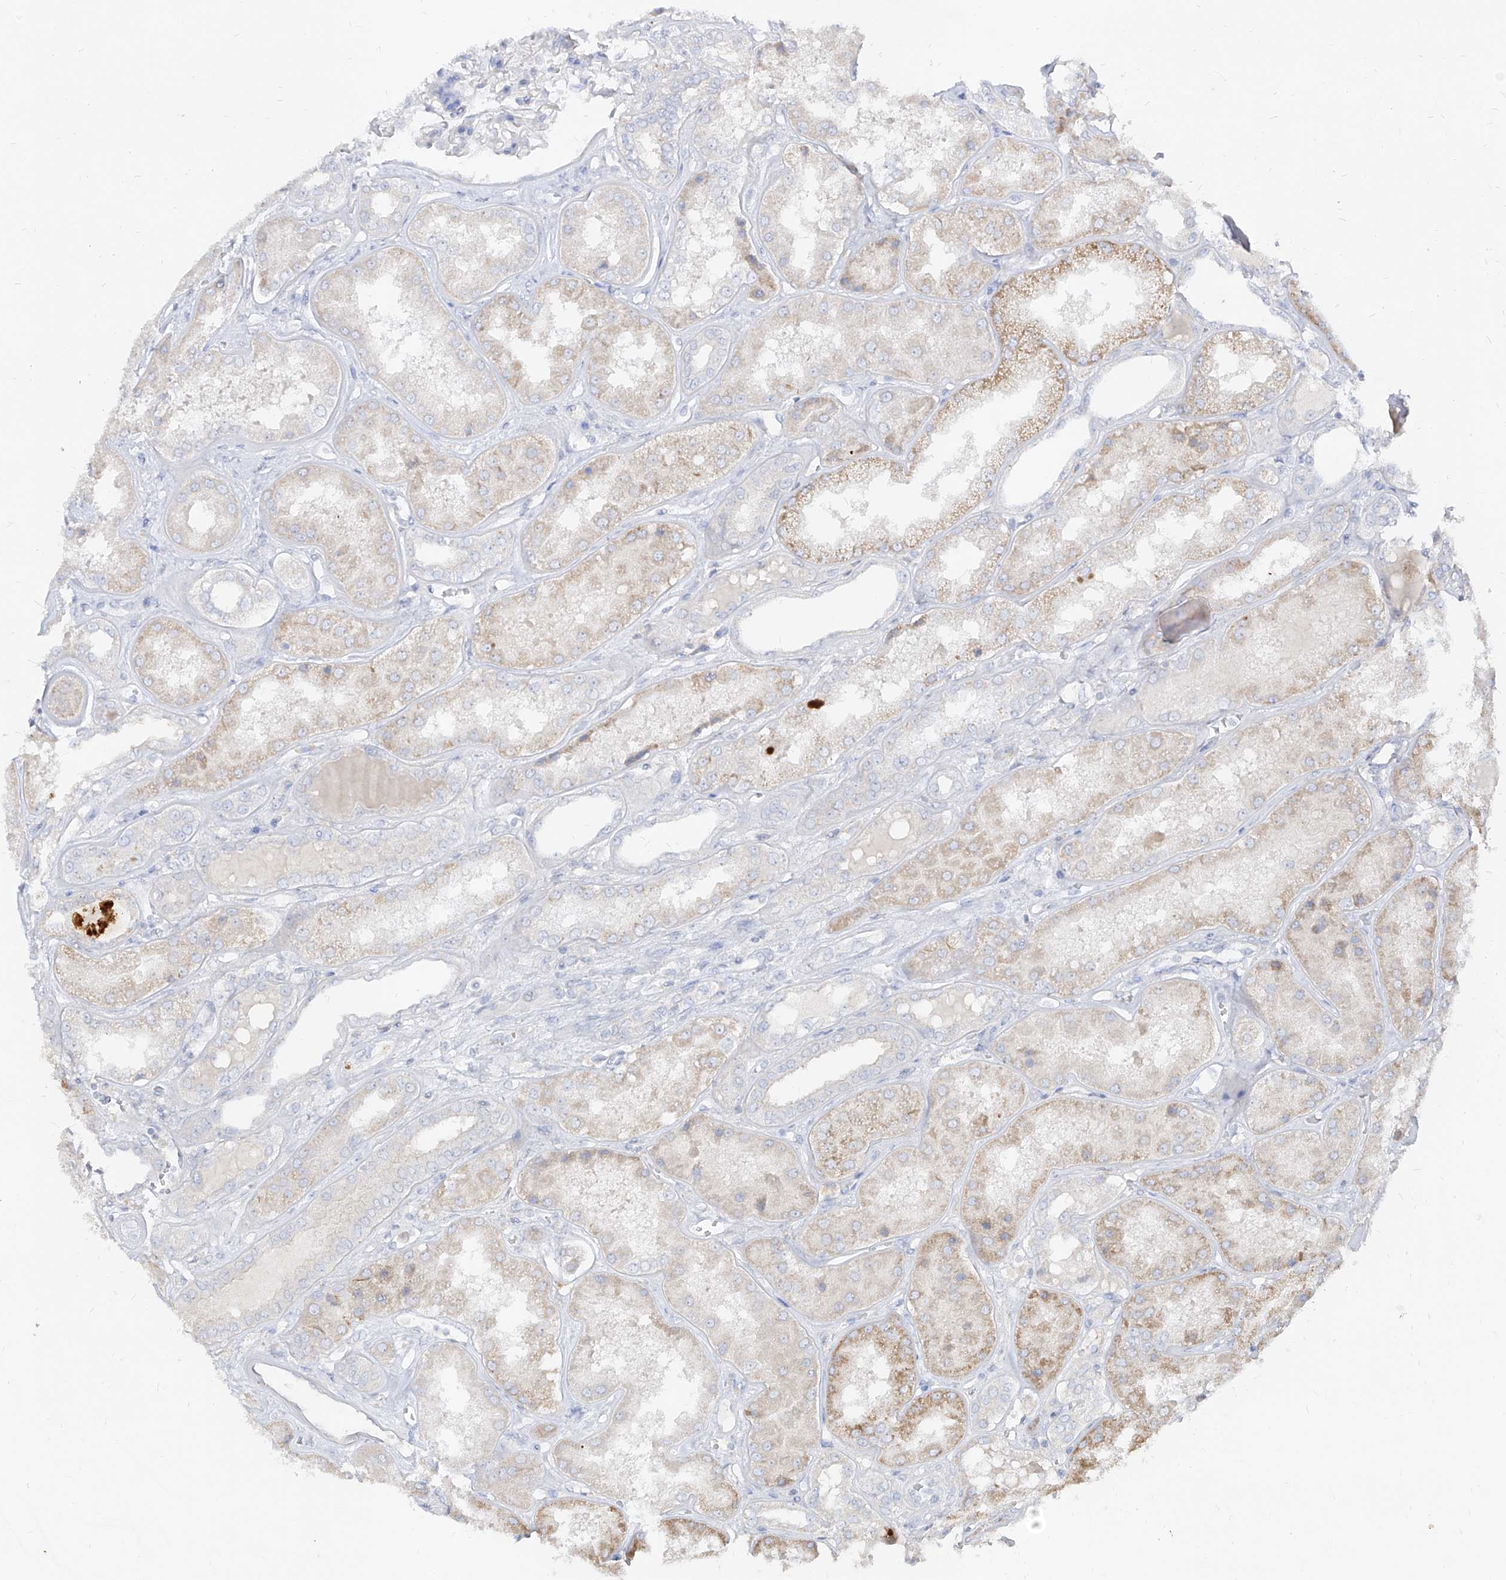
{"staining": {"intensity": "weak", "quantity": "<25%", "location": "cytoplasmic/membranous"}, "tissue": "kidney", "cell_type": "Cells in glomeruli", "image_type": "normal", "snomed": [{"axis": "morphology", "description": "Normal tissue, NOS"}, {"axis": "topography", "description": "Kidney"}], "caption": "Protein analysis of unremarkable kidney demonstrates no significant staining in cells in glomeruli. The staining was performed using DAB to visualize the protein expression in brown, while the nuclei were stained in blue with hematoxylin (Magnification: 20x).", "gene": "RBFOX3", "patient": {"sex": "female", "age": 56}}